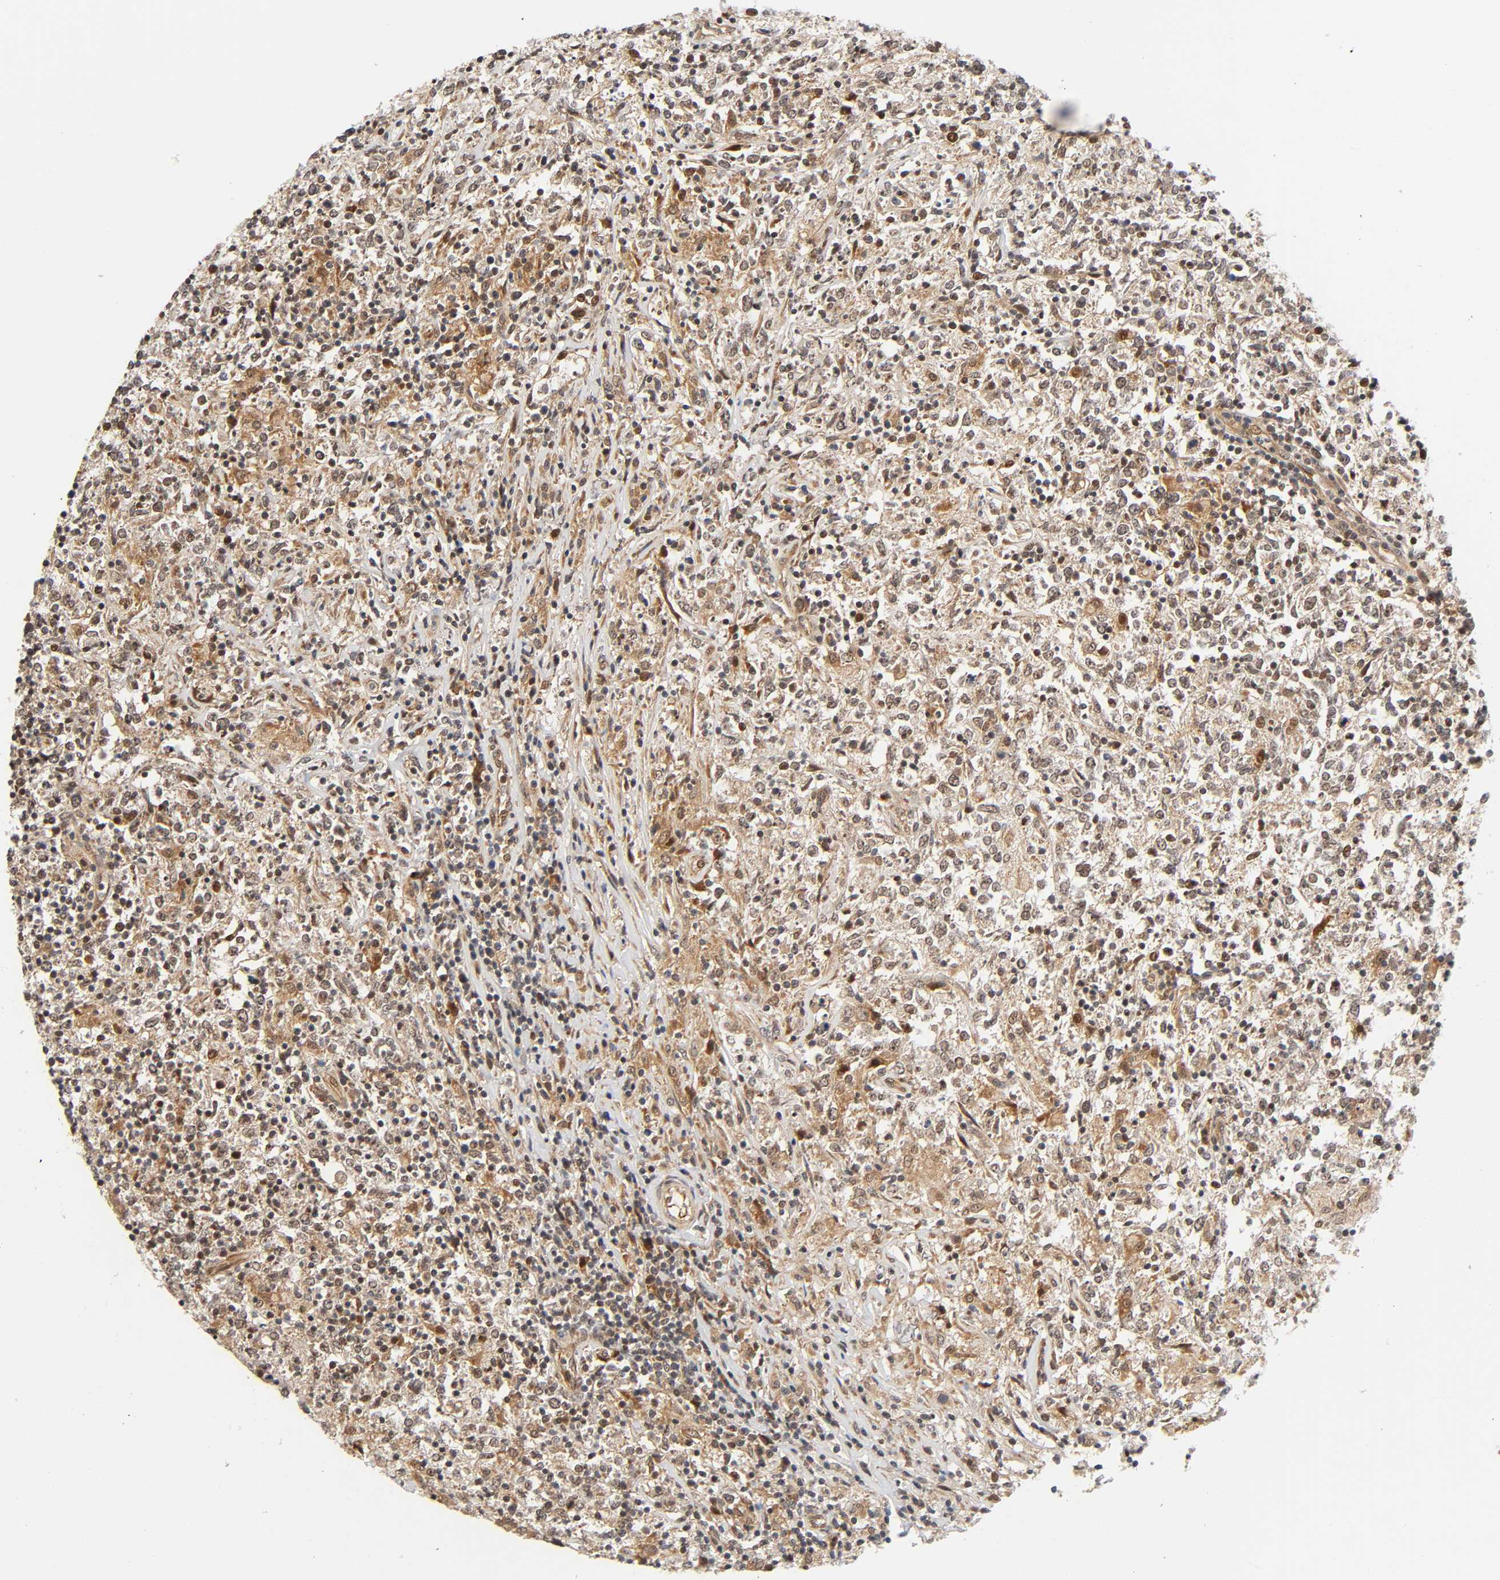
{"staining": {"intensity": "weak", "quantity": "<25%", "location": "nuclear"}, "tissue": "lymphoma", "cell_type": "Tumor cells", "image_type": "cancer", "snomed": [{"axis": "morphology", "description": "Malignant lymphoma, non-Hodgkin's type, High grade"}, {"axis": "topography", "description": "Lymph node"}], "caption": "Tumor cells show no significant protein expression in malignant lymphoma, non-Hodgkin's type (high-grade). (DAB (3,3'-diaminobenzidine) IHC with hematoxylin counter stain).", "gene": "IQCJ-SCHIP1", "patient": {"sex": "female", "age": 84}}